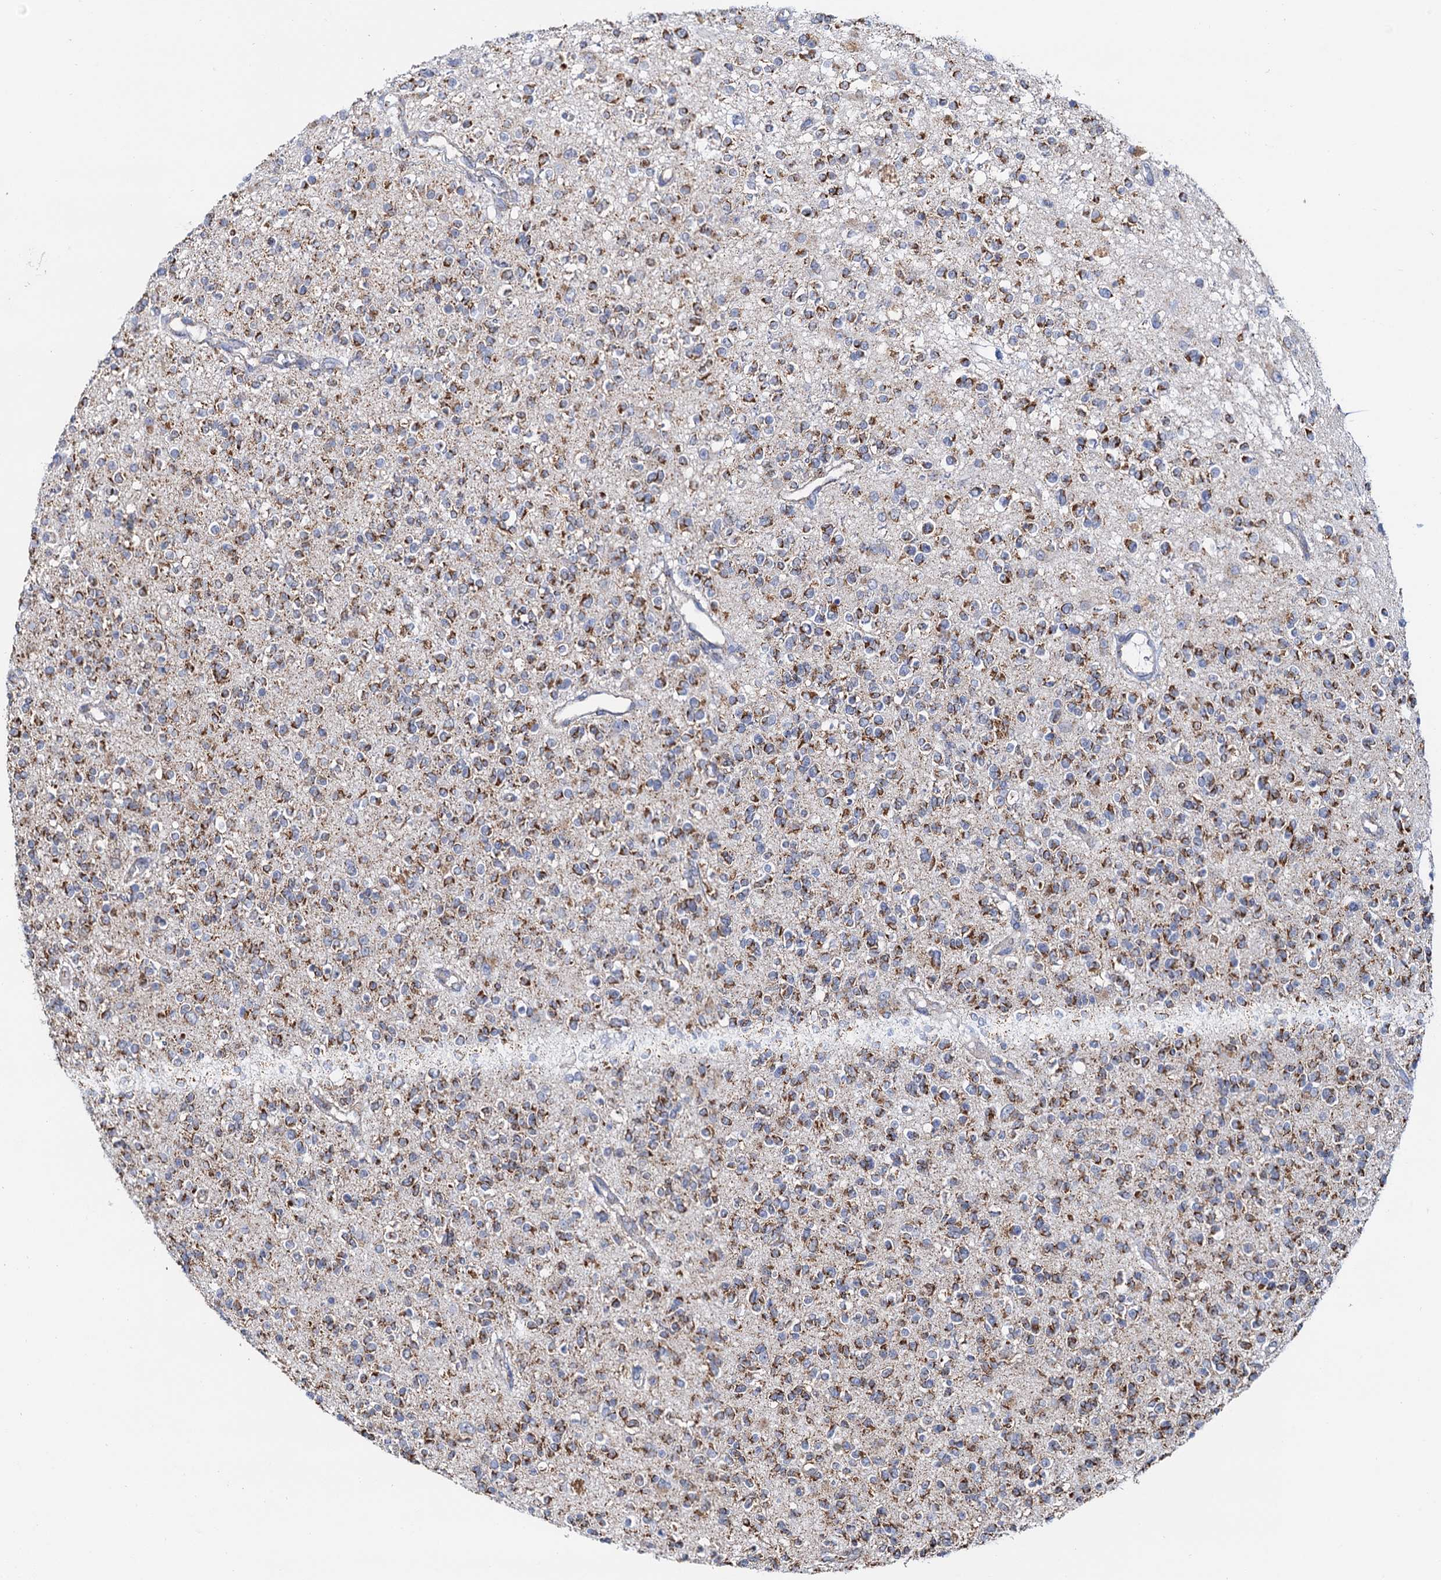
{"staining": {"intensity": "moderate", "quantity": ">75%", "location": "cytoplasmic/membranous"}, "tissue": "glioma", "cell_type": "Tumor cells", "image_type": "cancer", "snomed": [{"axis": "morphology", "description": "Glioma, malignant, High grade"}, {"axis": "topography", "description": "Brain"}], "caption": "IHC micrograph of malignant high-grade glioma stained for a protein (brown), which demonstrates medium levels of moderate cytoplasmic/membranous expression in approximately >75% of tumor cells.", "gene": "C2CD3", "patient": {"sex": "male", "age": 34}}